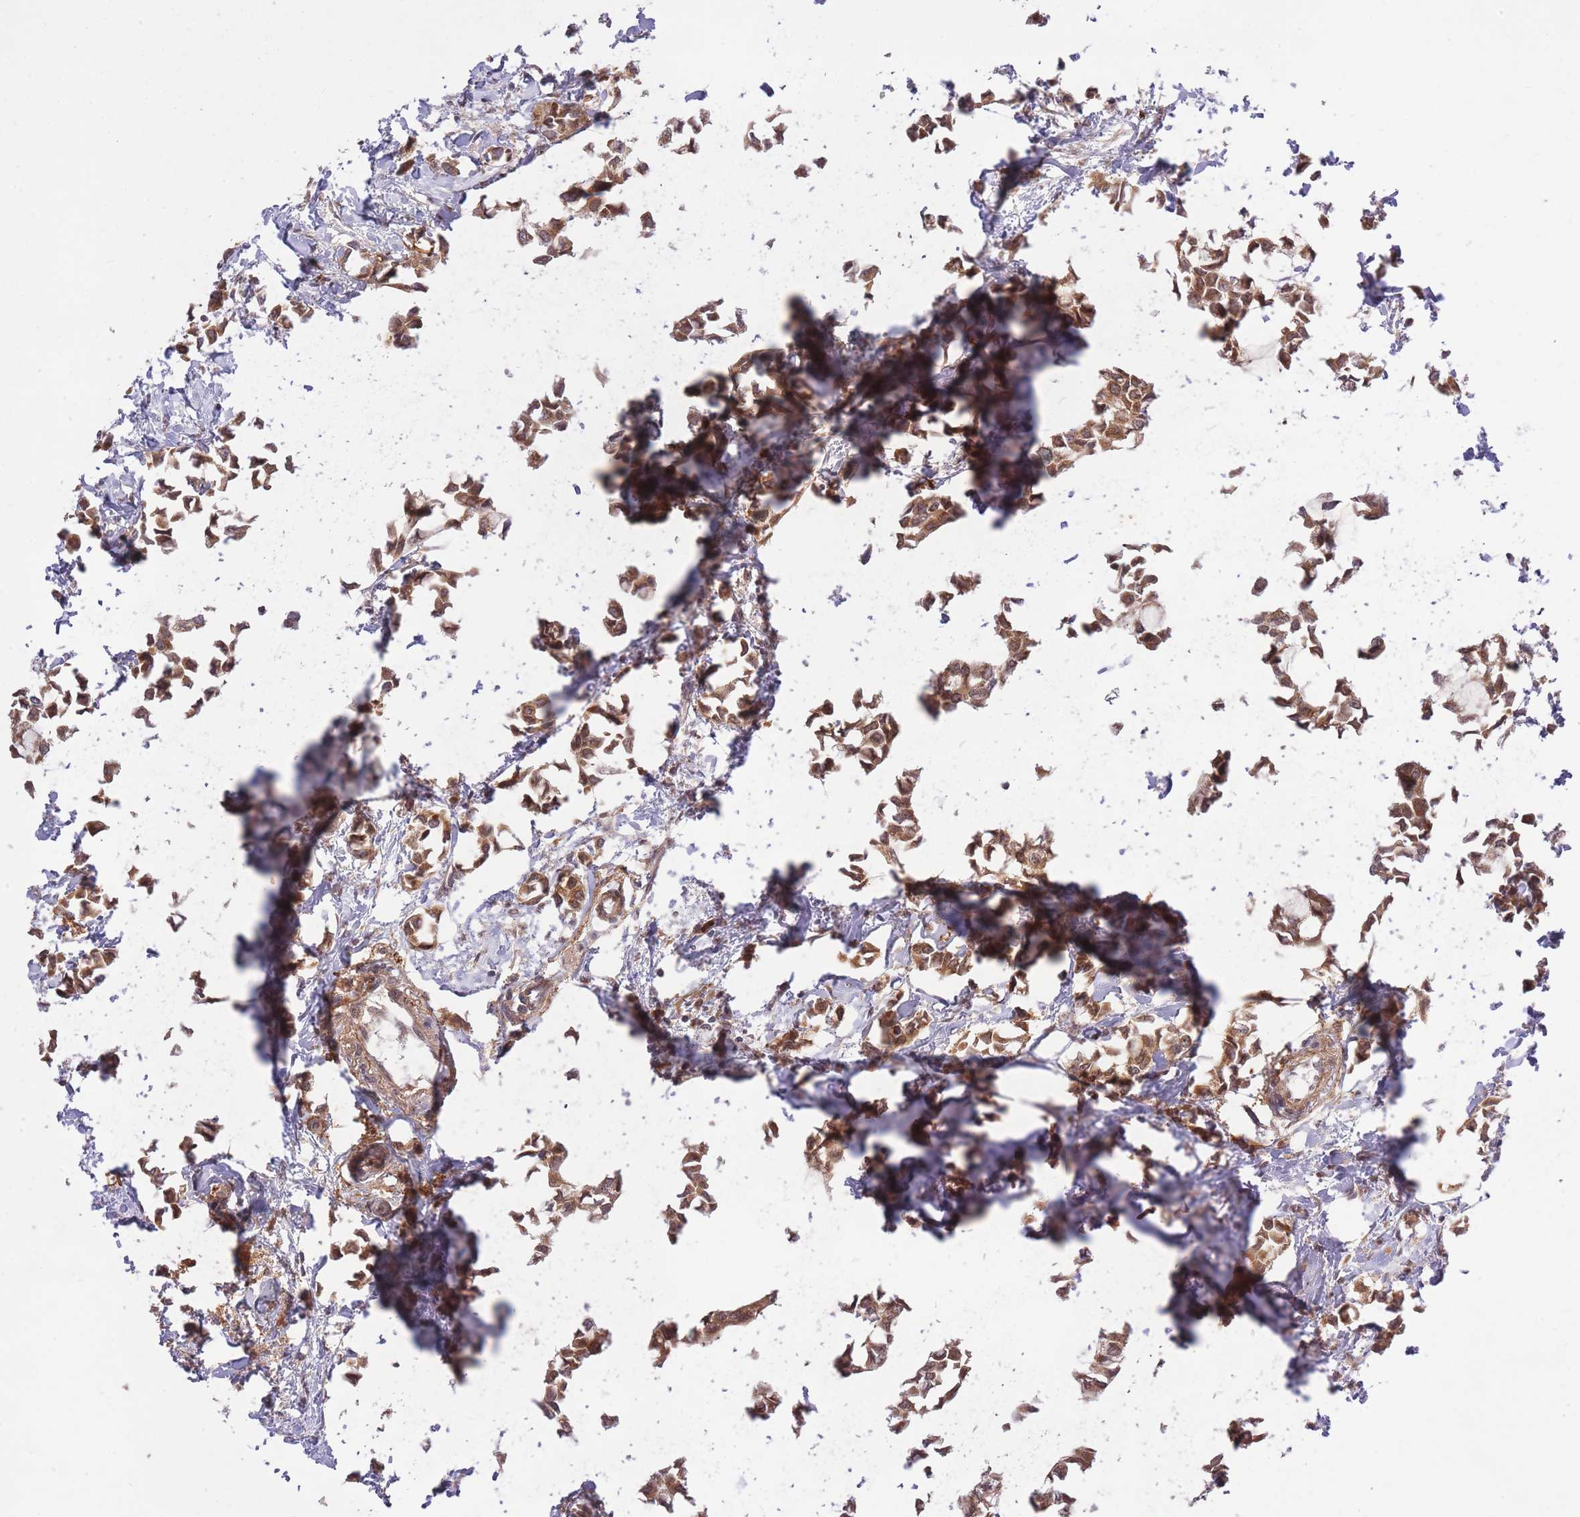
{"staining": {"intensity": "moderate", "quantity": ">75%", "location": "cytoplasmic/membranous"}, "tissue": "breast cancer", "cell_type": "Tumor cells", "image_type": "cancer", "snomed": [{"axis": "morphology", "description": "Duct carcinoma"}, {"axis": "topography", "description": "Breast"}], "caption": "Human invasive ductal carcinoma (breast) stained with a protein marker displays moderate staining in tumor cells.", "gene": "ZNF391", "patient": {"sex": "female", "age": 73}}